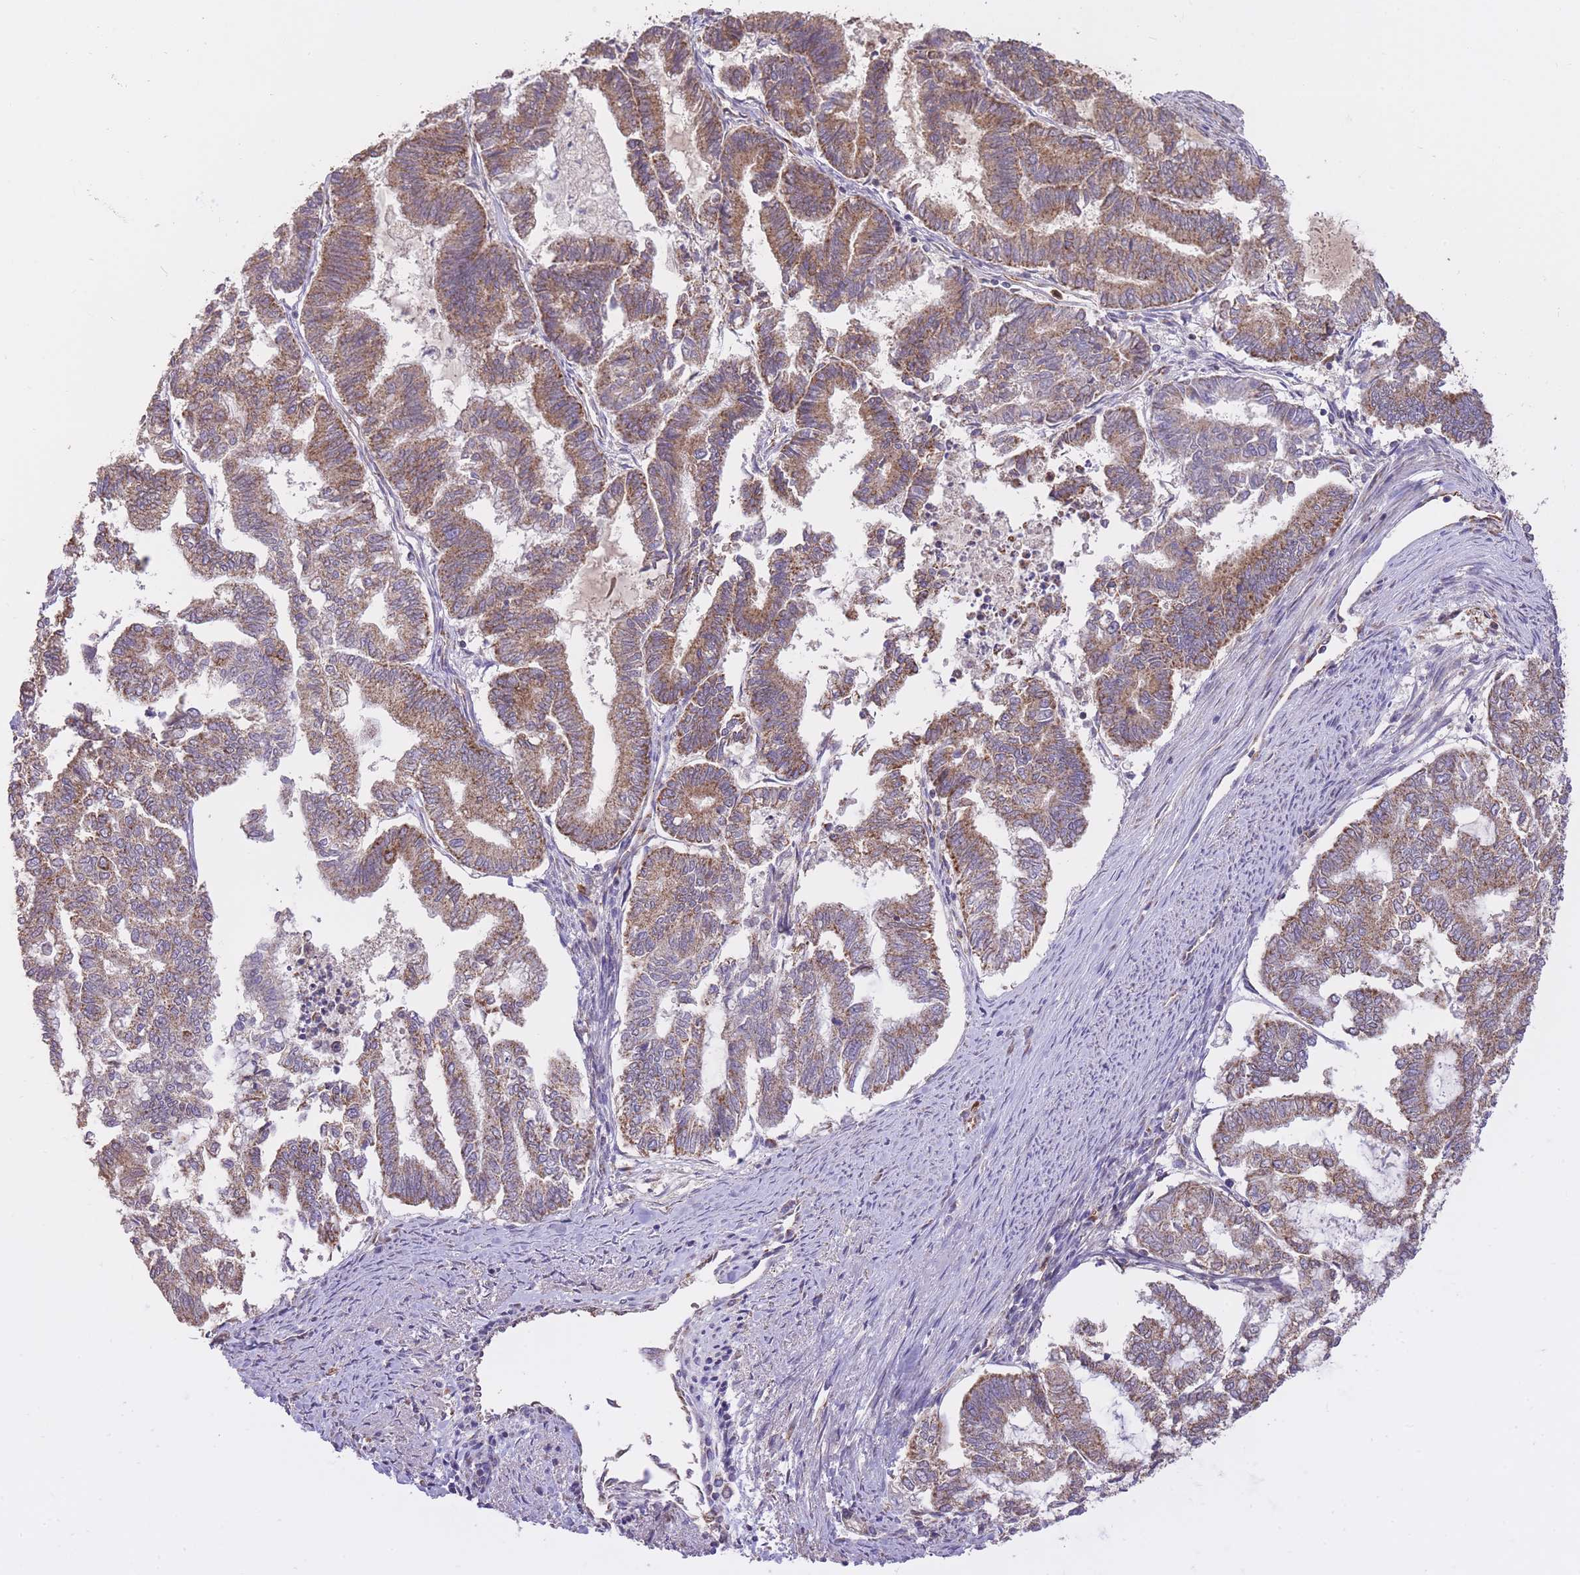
{"staining": {"intensity": "moderate", "quantity": ">75%", "location": "cytoplasmic/membranous"}, "tissue": "endometrial cancer", "cell_type": "Tumor cells", "image_type": "cancer", "snomed": [{"axis": "morphology", "description": "Adenocarcinoma, NOS"}, {"axis": "topography", "description": "Endometrium"}], "caption": "Moderate cytoplasmic/membranous protein expression is seen in about >75% of tumor cells in adenocarcinoma (endometrial). The staining was performed using DAB (3,3'-diaminobenzidine), with brown indicating positive protein expression. Nuclei are stained blue with hematoxylin.", "gene": "PREP", "patient": {"sex": "female", "age": 79}}